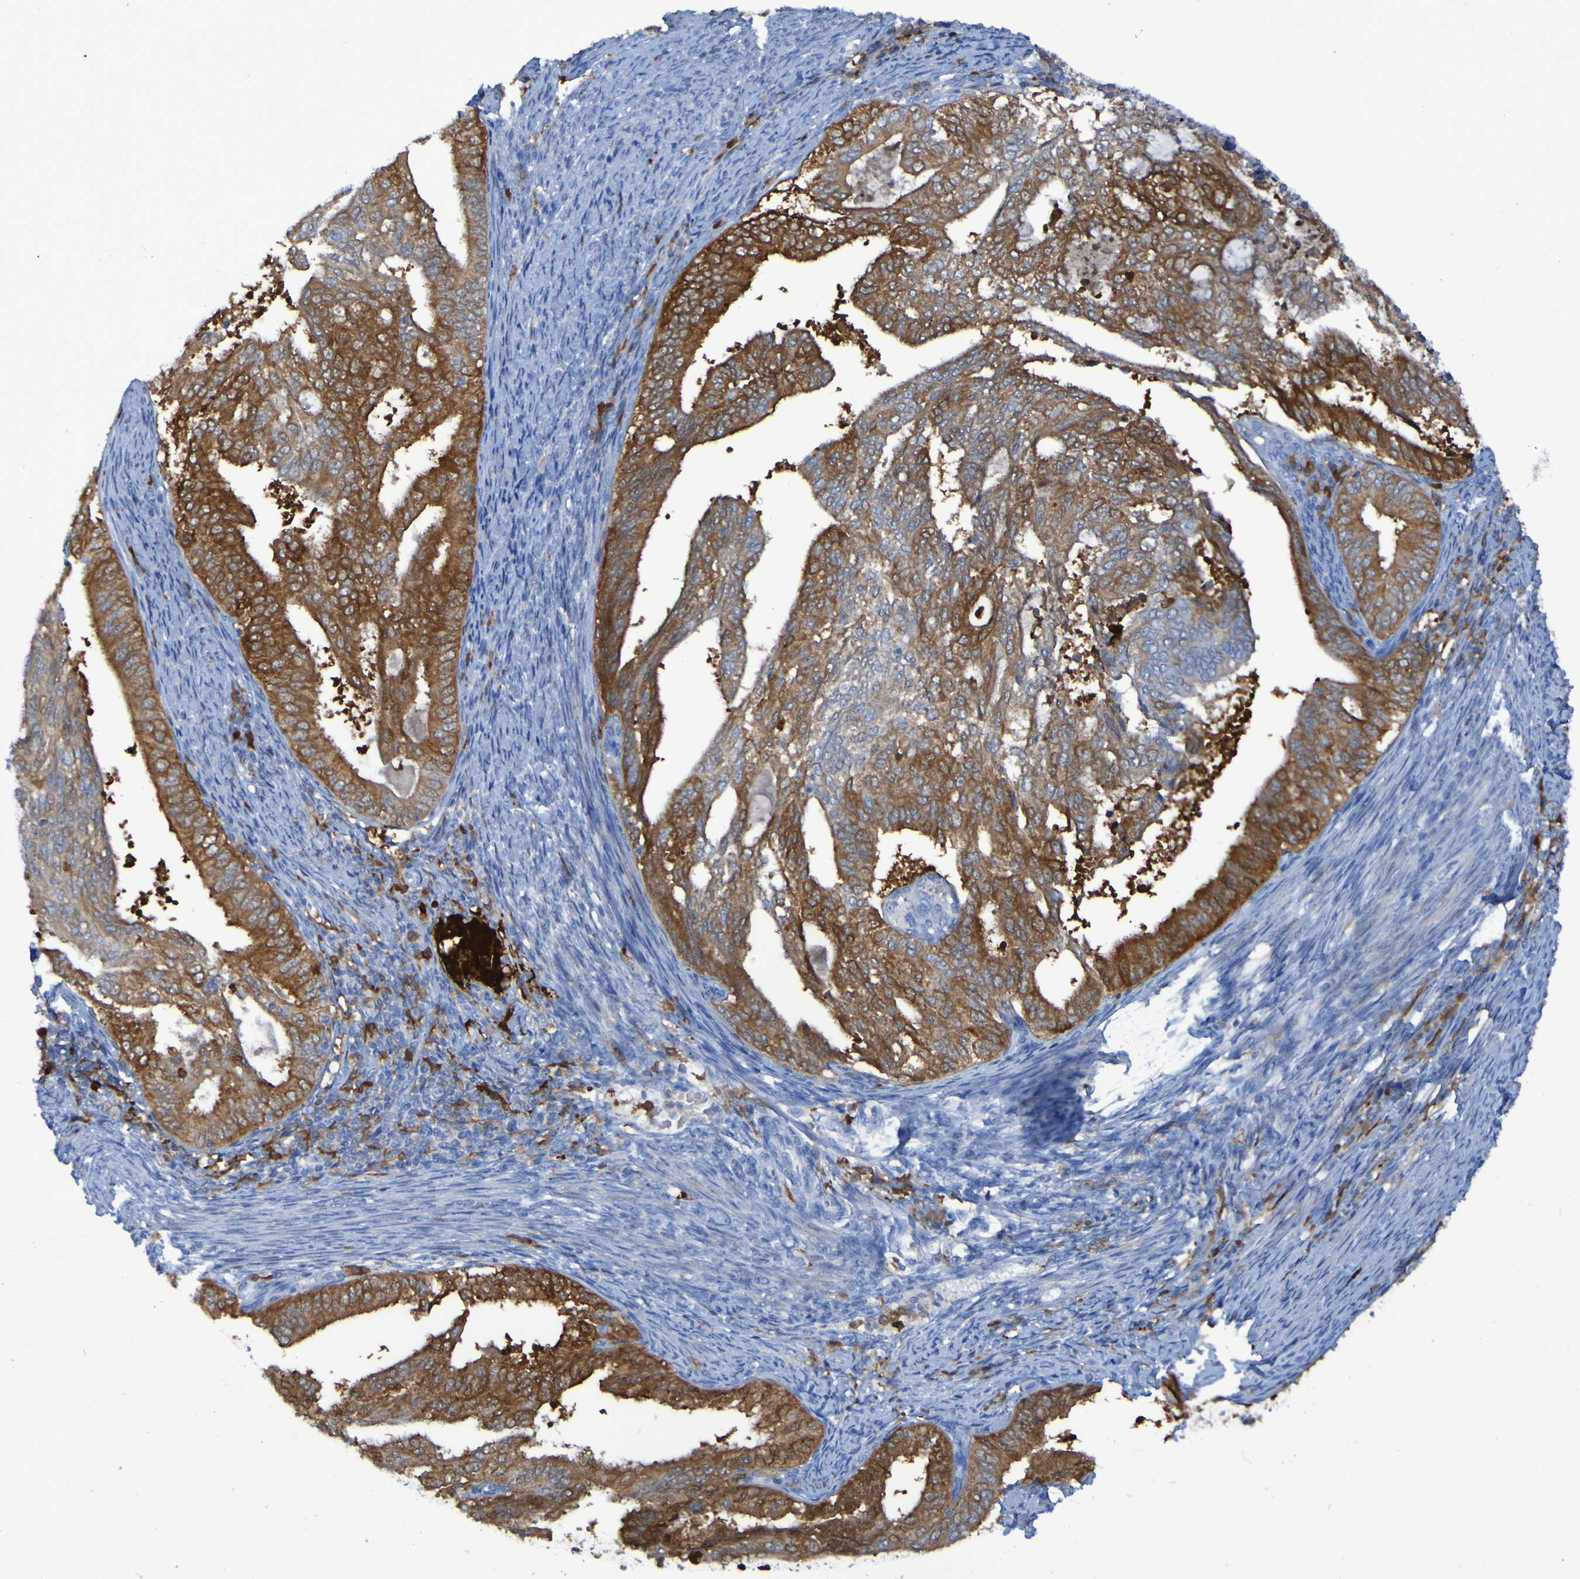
{"staining": {"intensity": "moderate", "quantity": ">75%", "location": "cytoplasmic/membranous"}, "tissue": "endometrial cancer", "cell_type": "Tumor cells", "image_type": "cancer", "snomed": [{"axis": "morphology", "description": "Adenocarcinoma, NOS"}, {"axis": "topography", "description": "Endometrium"}], "caption": "The immunohistochemical stain labels moderate cytoplasmic/membranous expression in tumor cells of endometrial cancer tissue.", "gene": "MPPE1", "patient": {"sex": "female", "age": 58}}